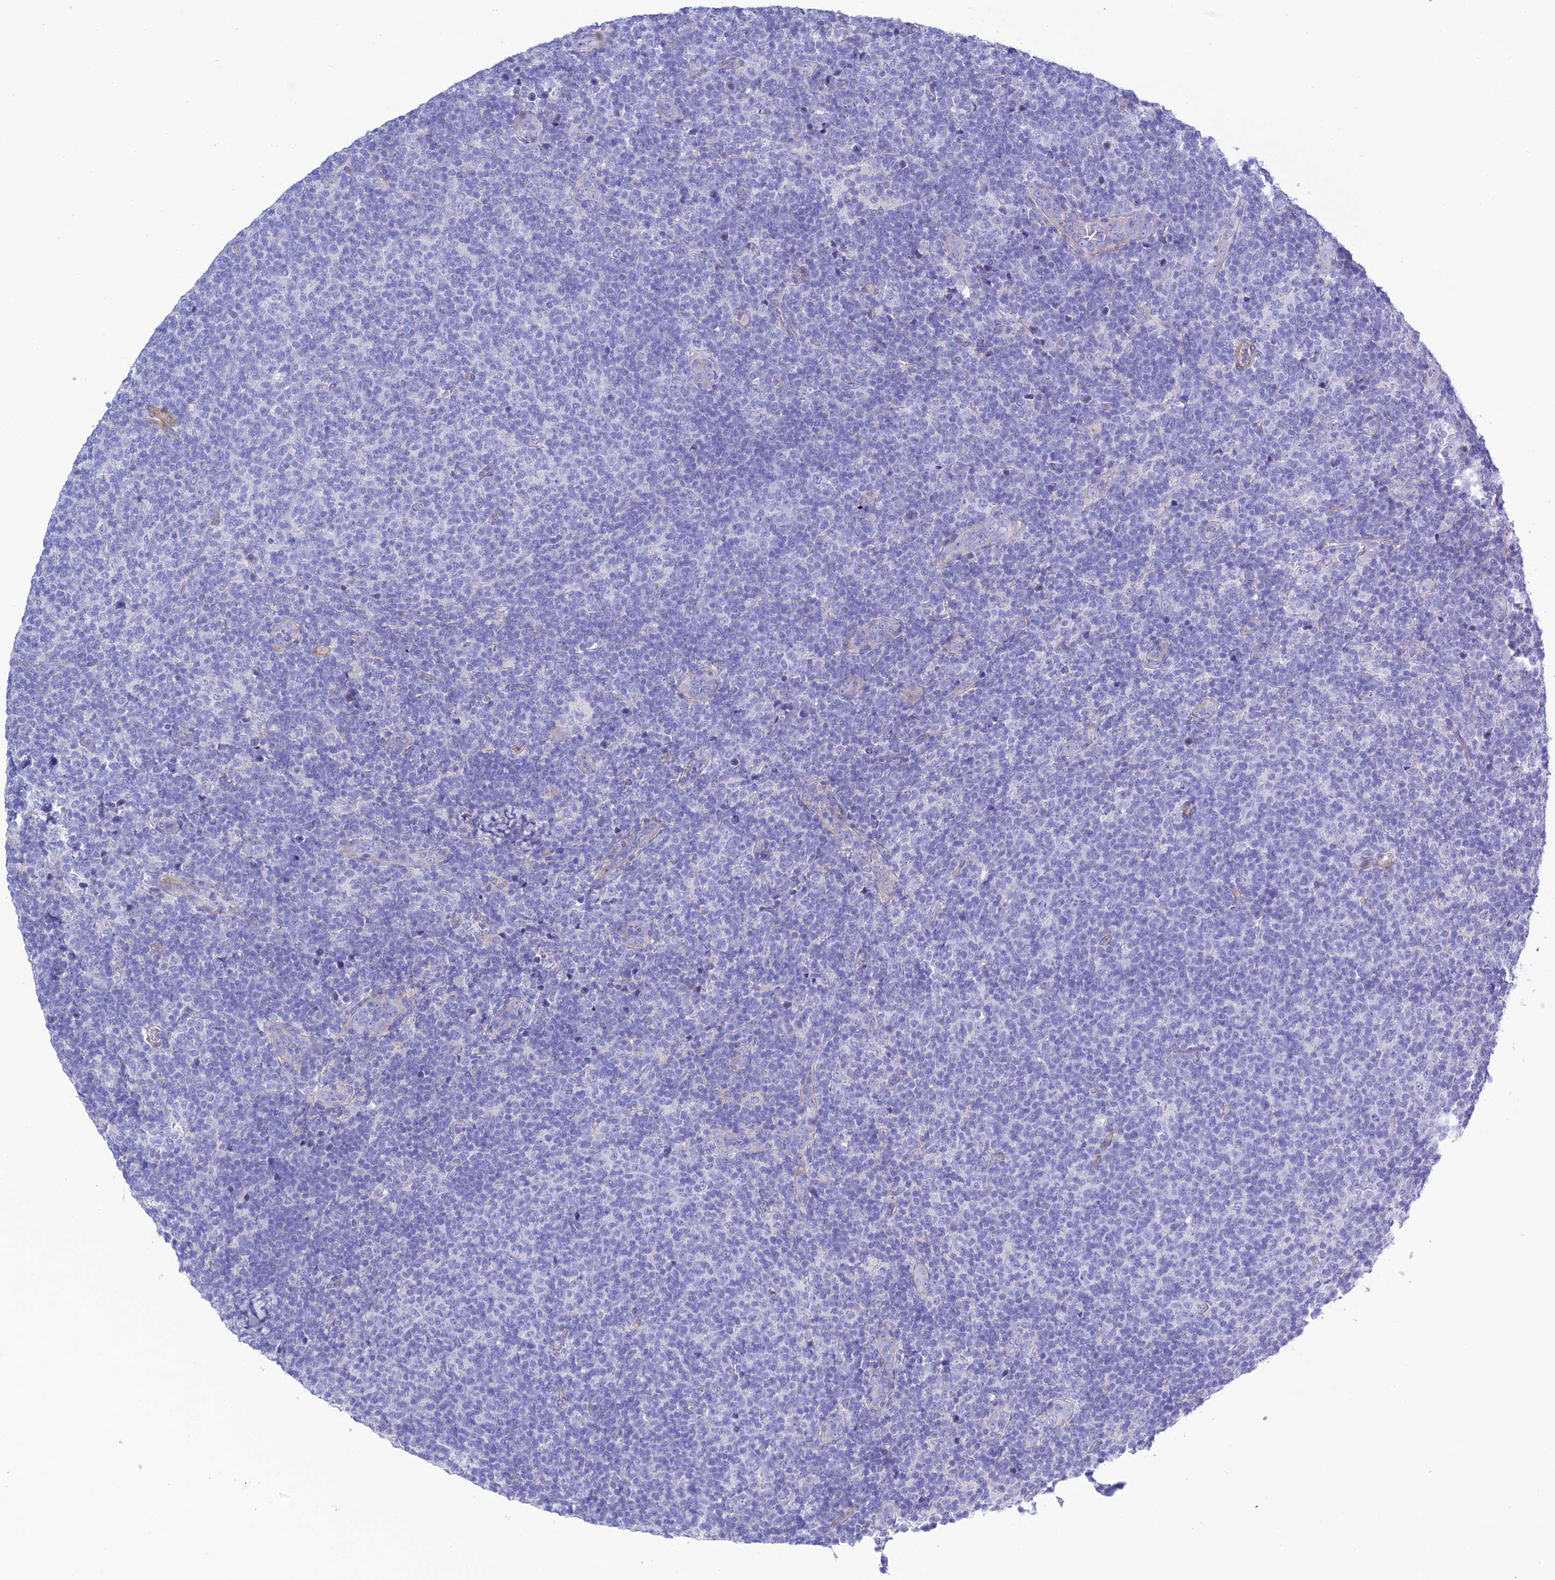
{"staining": {"intensity": "negative", "quantity": "none", "location": "none"}, "tissue": "lymphoma", "cell_type": "Tumor cells", "image_type": "cancer", "snomed": [{"axis": "morphology", "description": "Malignant lymphoma, non-Hodgkin's type, Low grade"}, {"axis": "topography", "description": "Lymph node"}], "caption": "This image is of low-grade malignant lymphoma, non-Hodgkin's type stained with immunohistochemistry to label a protein in brown with the nuclei are counter-stained blue. There is no expression in tumor cells. Brightfield microscopy of immunohistochemistry (IHC) stained with DAB (3,3'-diaminobenzidine) (brown) and hematoxylin (blue), captured at high magnification.", "gene": "FRA10AC1", "patient": {"sex": "male", "age": 66}}